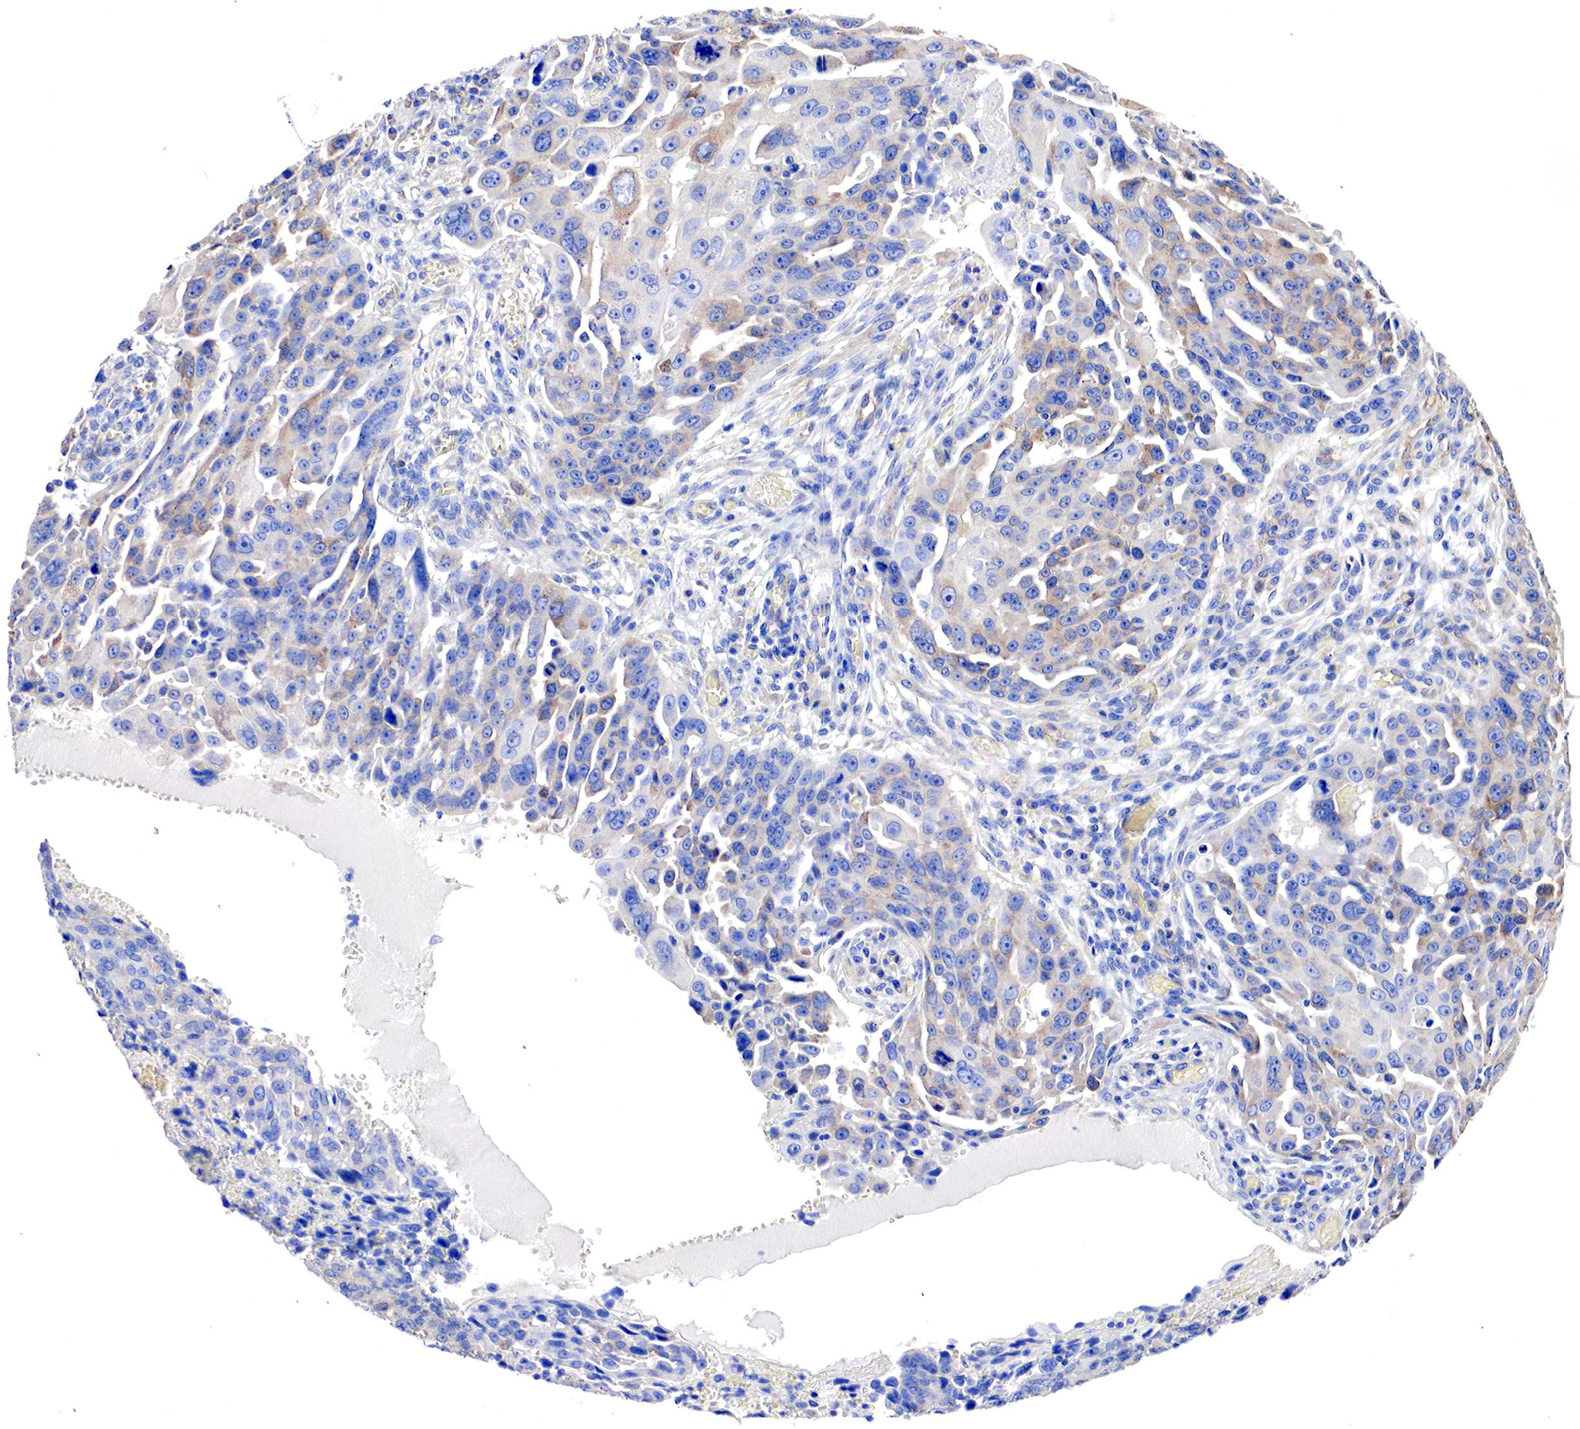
{"staining": {"intensity": "weak", "quantity": "25%-75%", "location": "cytoplasmic/membranous"}, "tissue": "ovarian cancer", "cell_type": "Tumor cells", "image_type": "cancer", "snomed": [{"axis": "morphology", "description": "Carcinoma, endometroid"}, {"axis": "topography", "description": "Ovary"}], "caption": "IHC (DAB) staining of human ovarian cancer demonstrates weak cytoplasmic/membranous protein positivity in approximately 25%-75% of tumor cells. (DAB (3,3'-diaminobenzidine) IHC with brightfield microscopy, high magnification).", "gene": "RDX", "patient": {"sex": "female", "age": 75}}